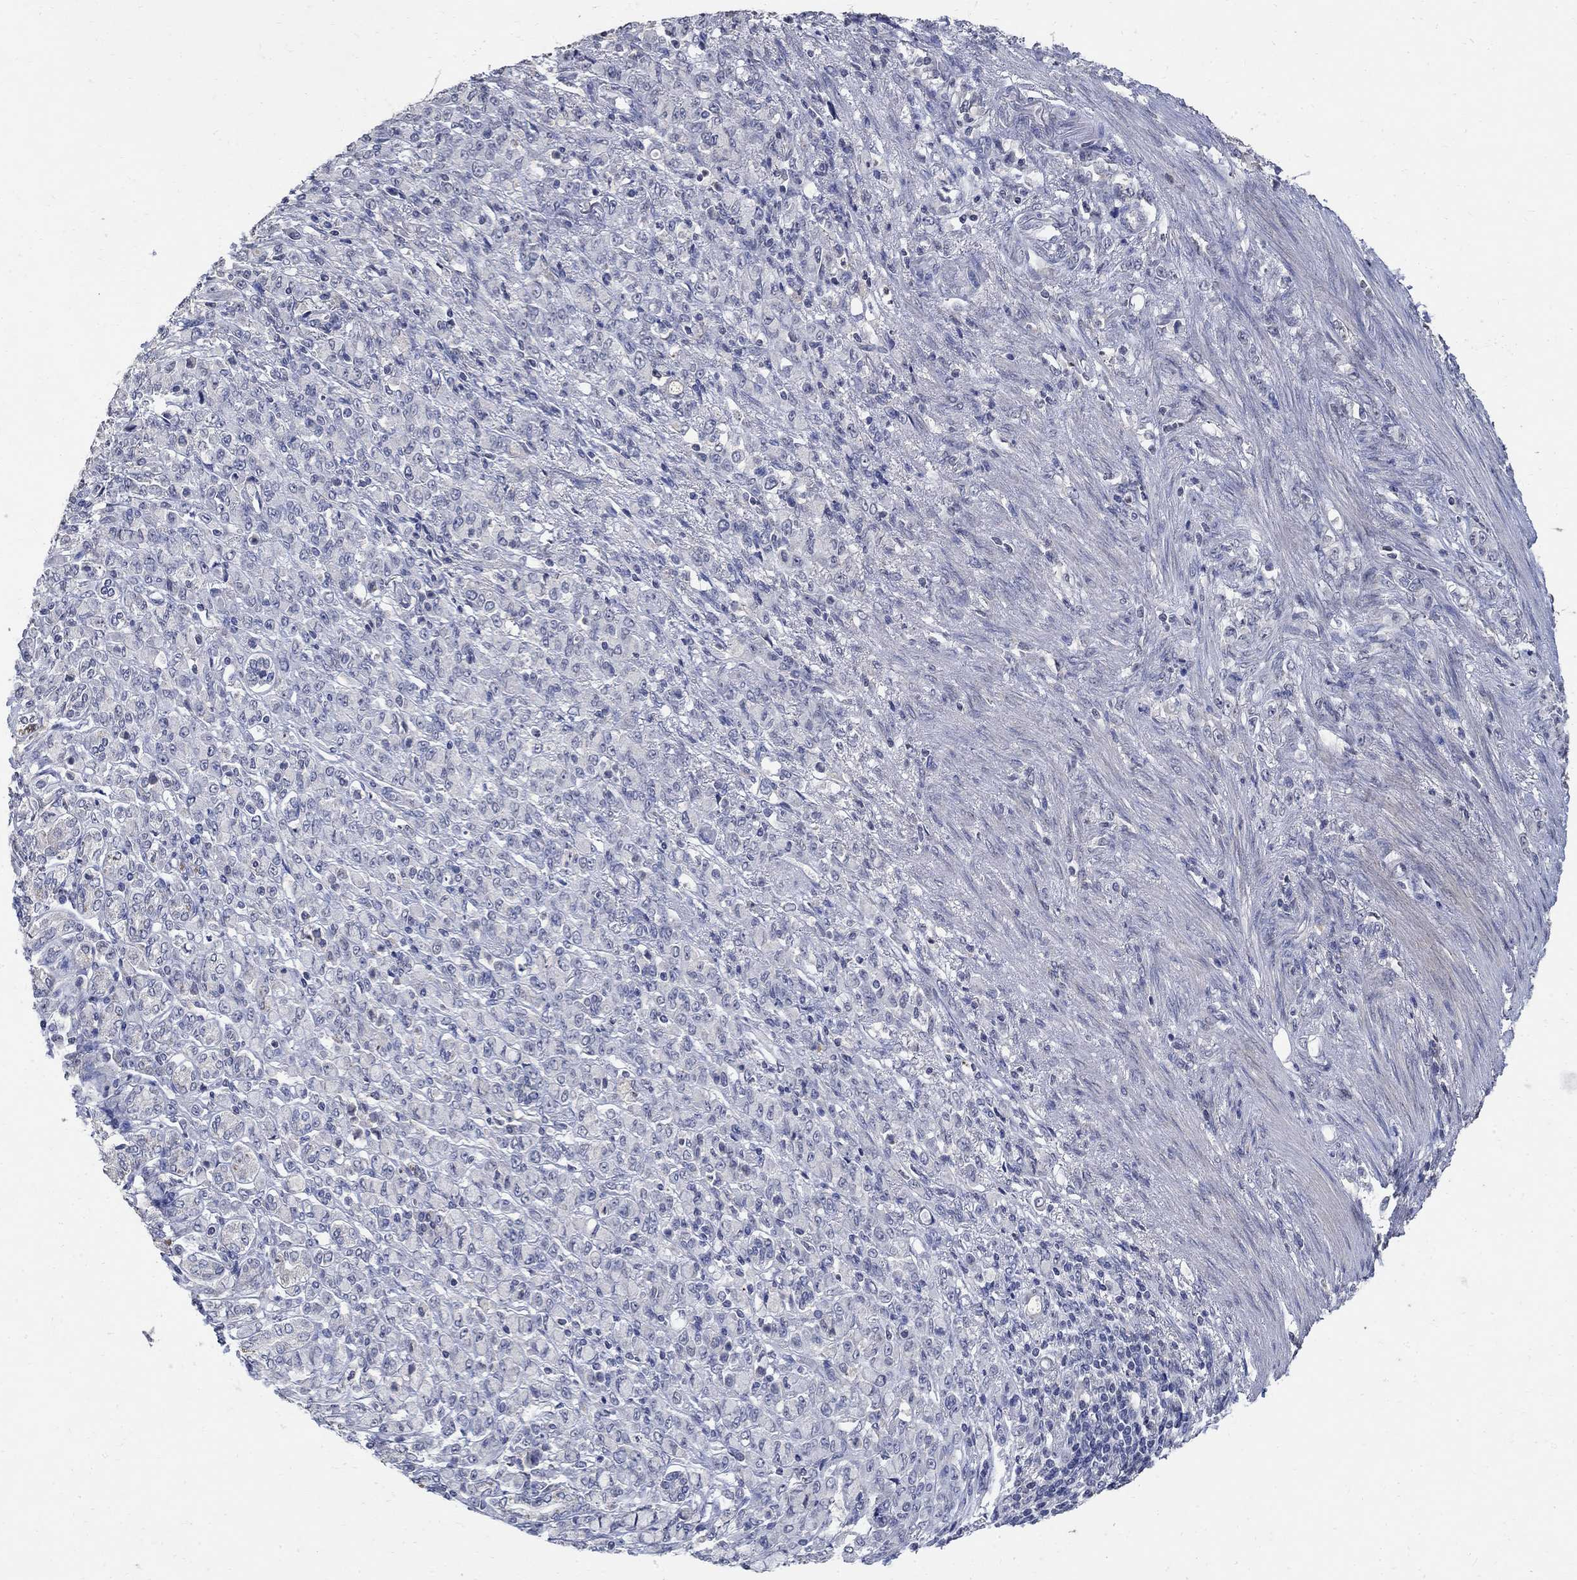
{"staining": {"intensity": "negative", "quantity": "none", "location": "none"}, "tissue": "stomach cancer", "cell_type": "Tumor cells", "image_type": "cancer", "snomed": [{"axis": "morphology", "description": "Normal tissue, NOS"}, {"axis": "morphology", "description": "Adenocarcinoma, NOS"}, {"axis": "topography", "description": "Stomach"}], "caption": "Tumor cells show no significant staining in stomach adenocarcinoma. (Stains: DAB IHC with hematoxylin counter stain, Microscopy: brightfield microscopy at high magnification).", "gene": "TMEM169", "patient": {"sex": "female", "age": 79}}